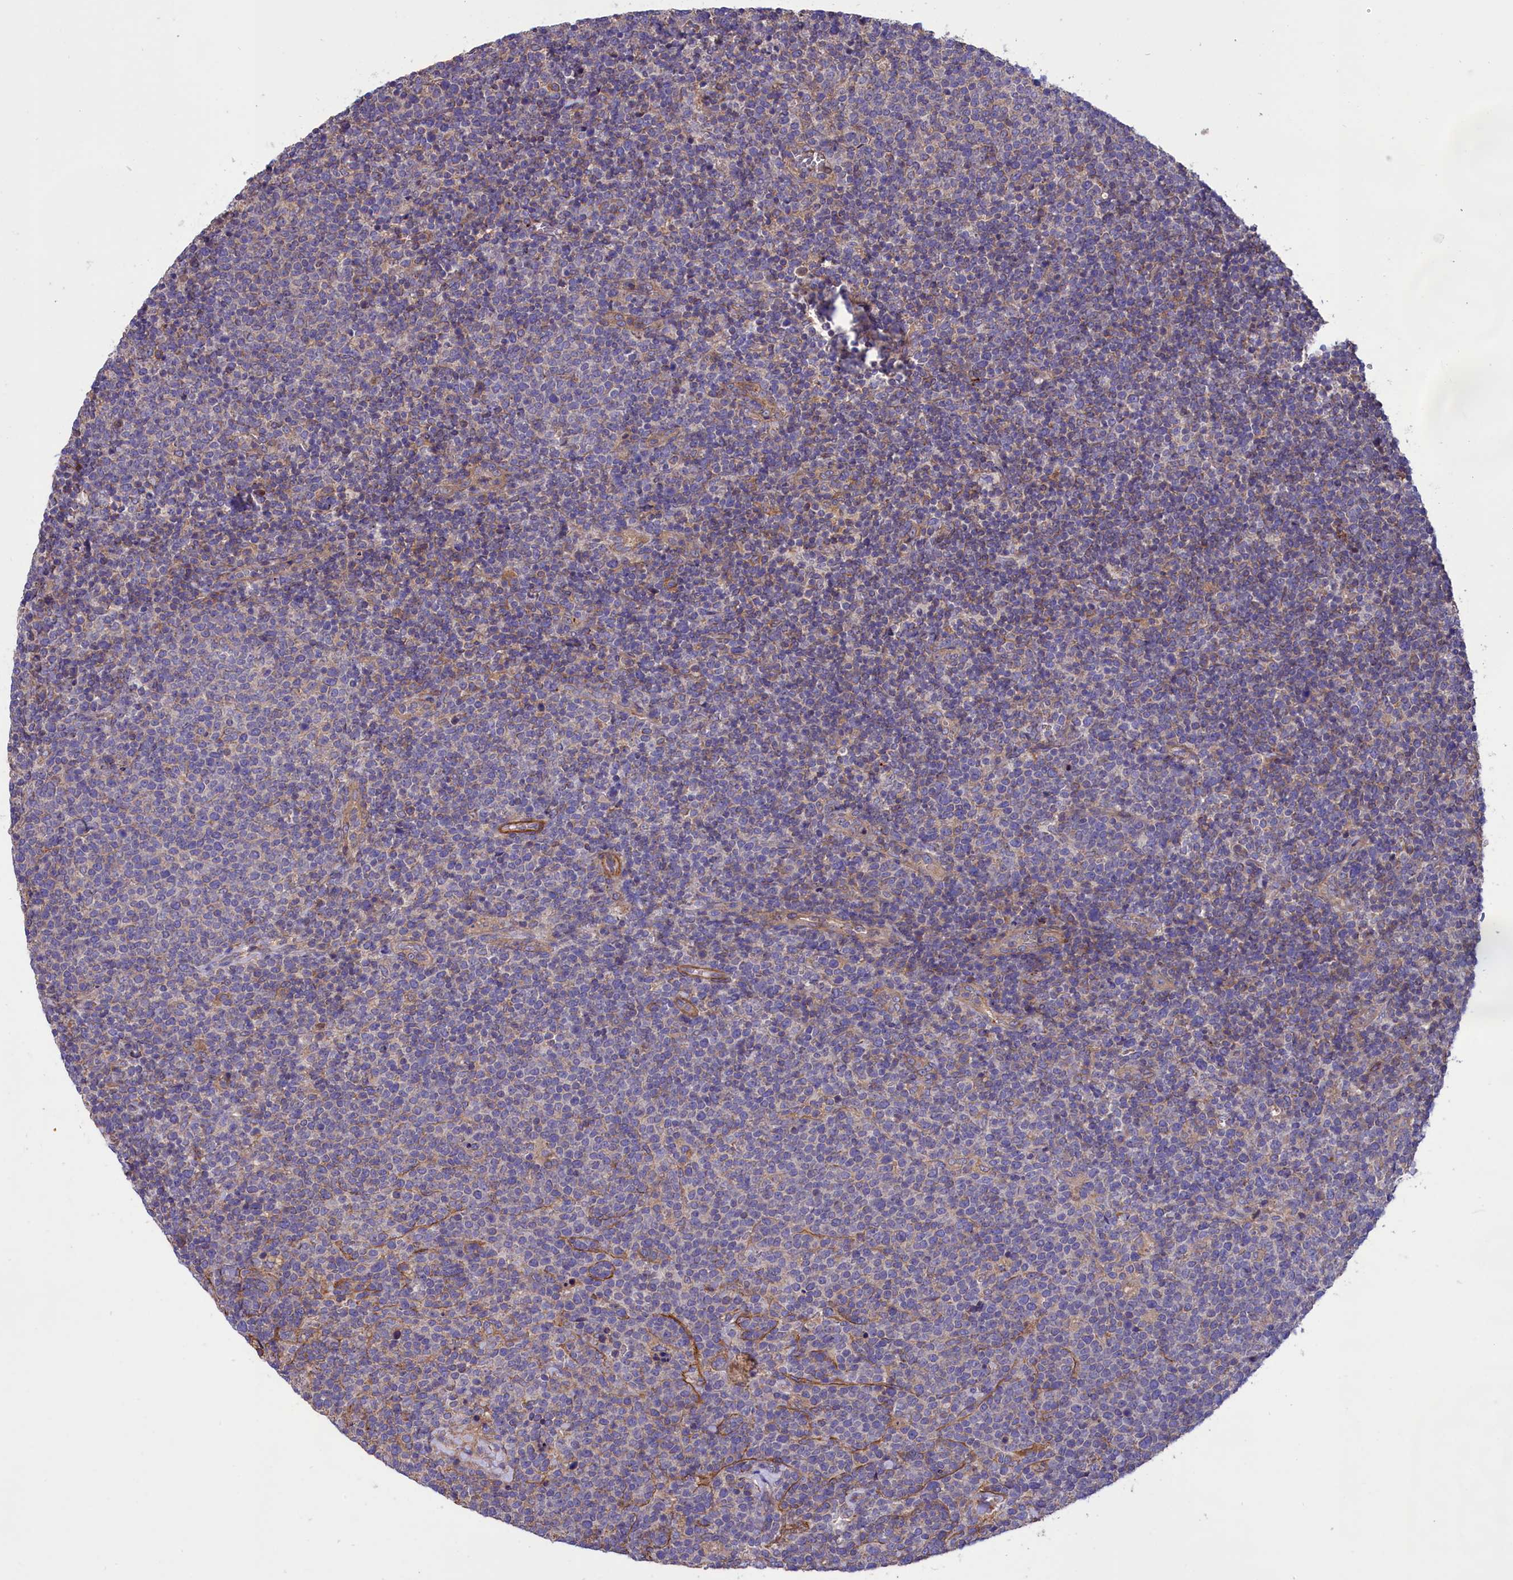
{"staining": {"intensity": "negative", "quantity": "none", "location": "none"}, "tissue": "lymphoma", "cell_type": "Tumor cells", "image_type": "cancer", "snomed": [{"axis": "morphology", "description": "Malignant lymphoma, non-Hodgkin's type, High grade"}, {"axis": "topography", "description": "Lymph node"}], "caption": "Immunohistochemistry photomicrograph of human lymphoma stained for a protein (brown), which demonstrates no staining in tumor cells.", "gene": "AMDHD2", "patient": {"sex": "male", "age": 61}}